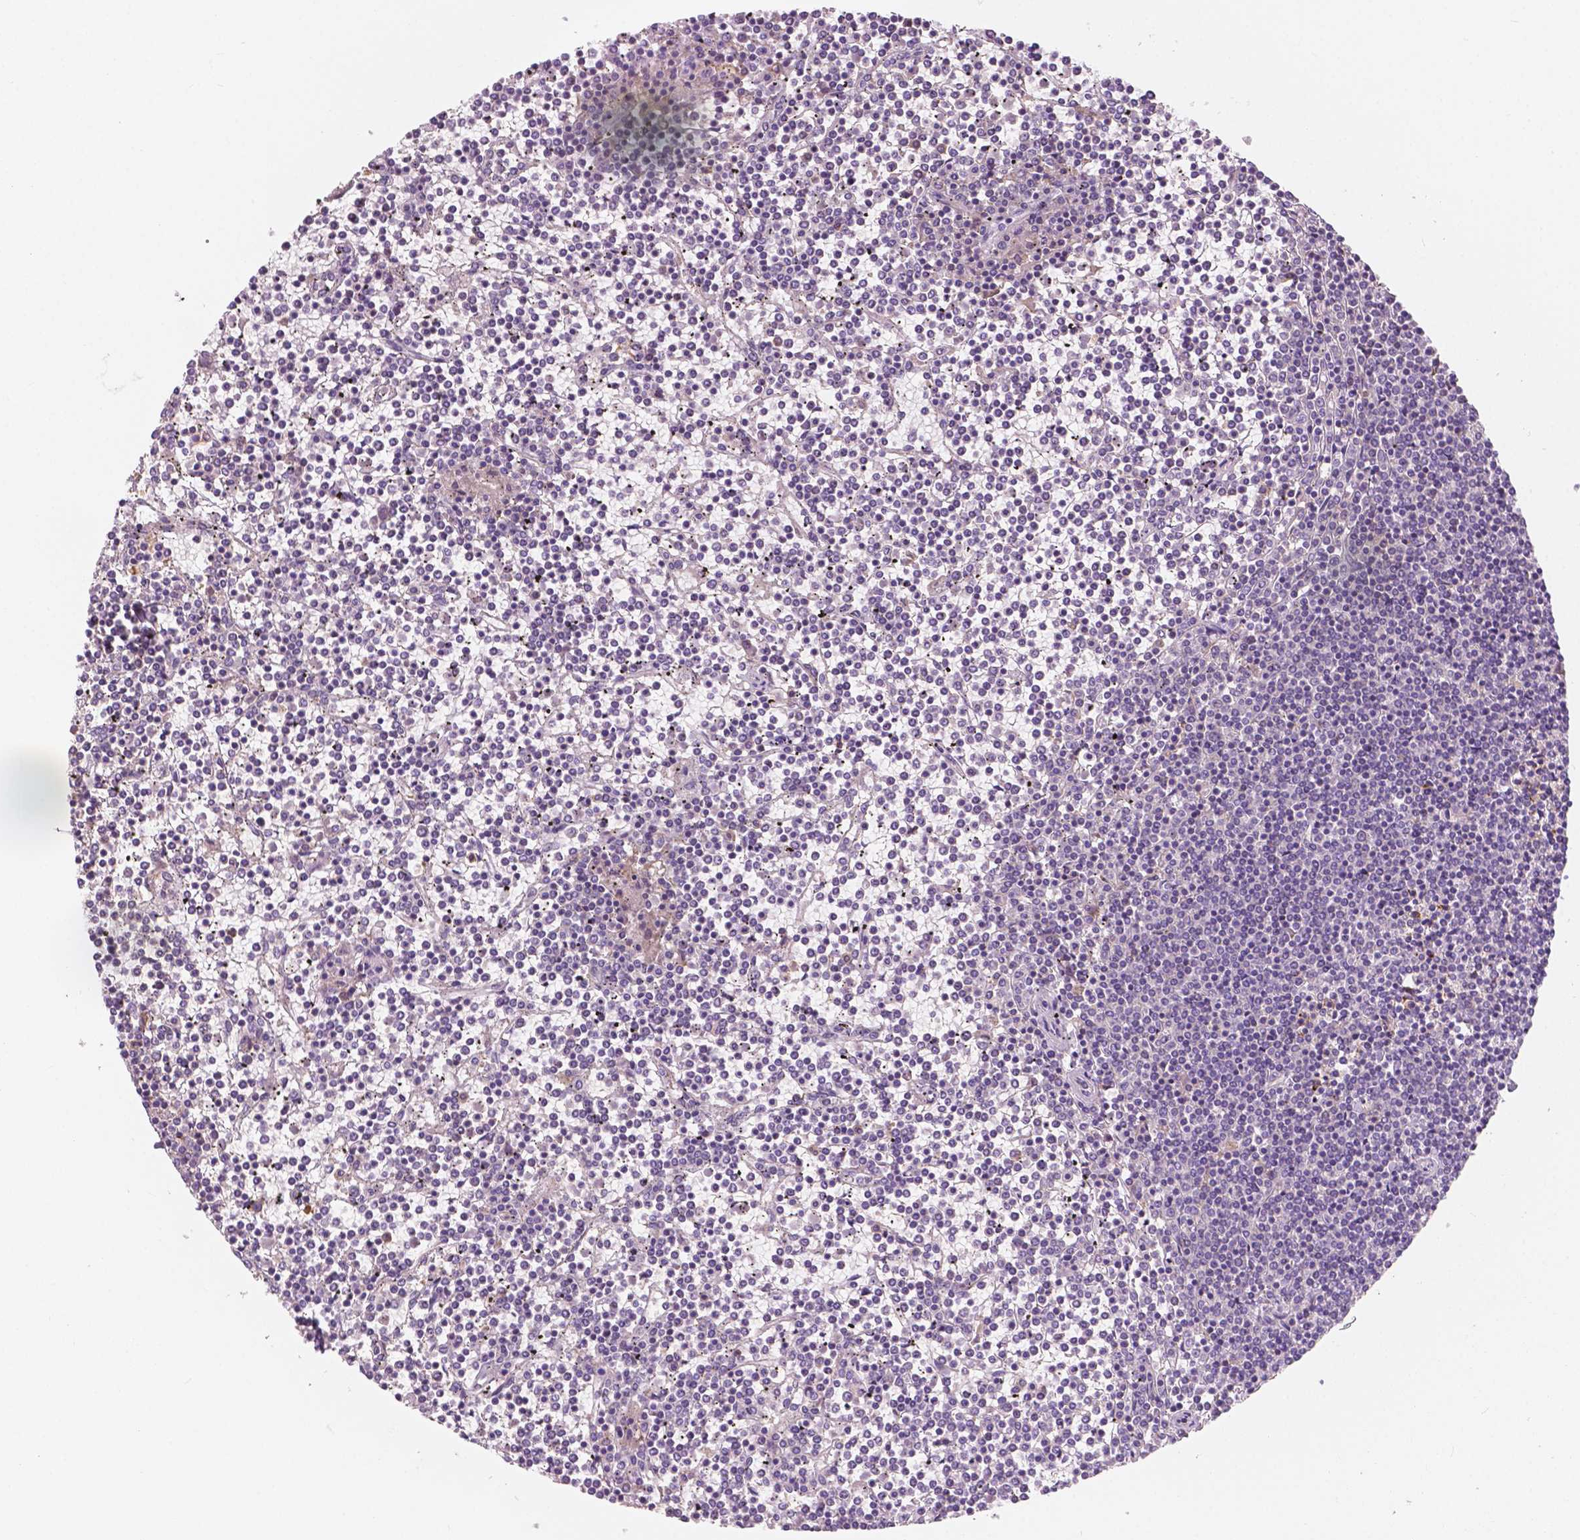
{"staining": {"intensity": "negative", "quantity": "none", "location": "none"}, "tissue": "lymphoma", "cell_type": "Tumor cells", "image_type": "cancer", "snomed": [{"axis": "morphology", "description": "Malignant lymphoma, non-Hodgkin's type, Low grade"}, {"axis": "topography", "description": "Spleen"}], "caption": "Lymphoma was stained to show a protein in brown. There is no significant staining in tumor cells.", "gene": "SEMA4A", "patient": {"sex": "female", "age": 19}}